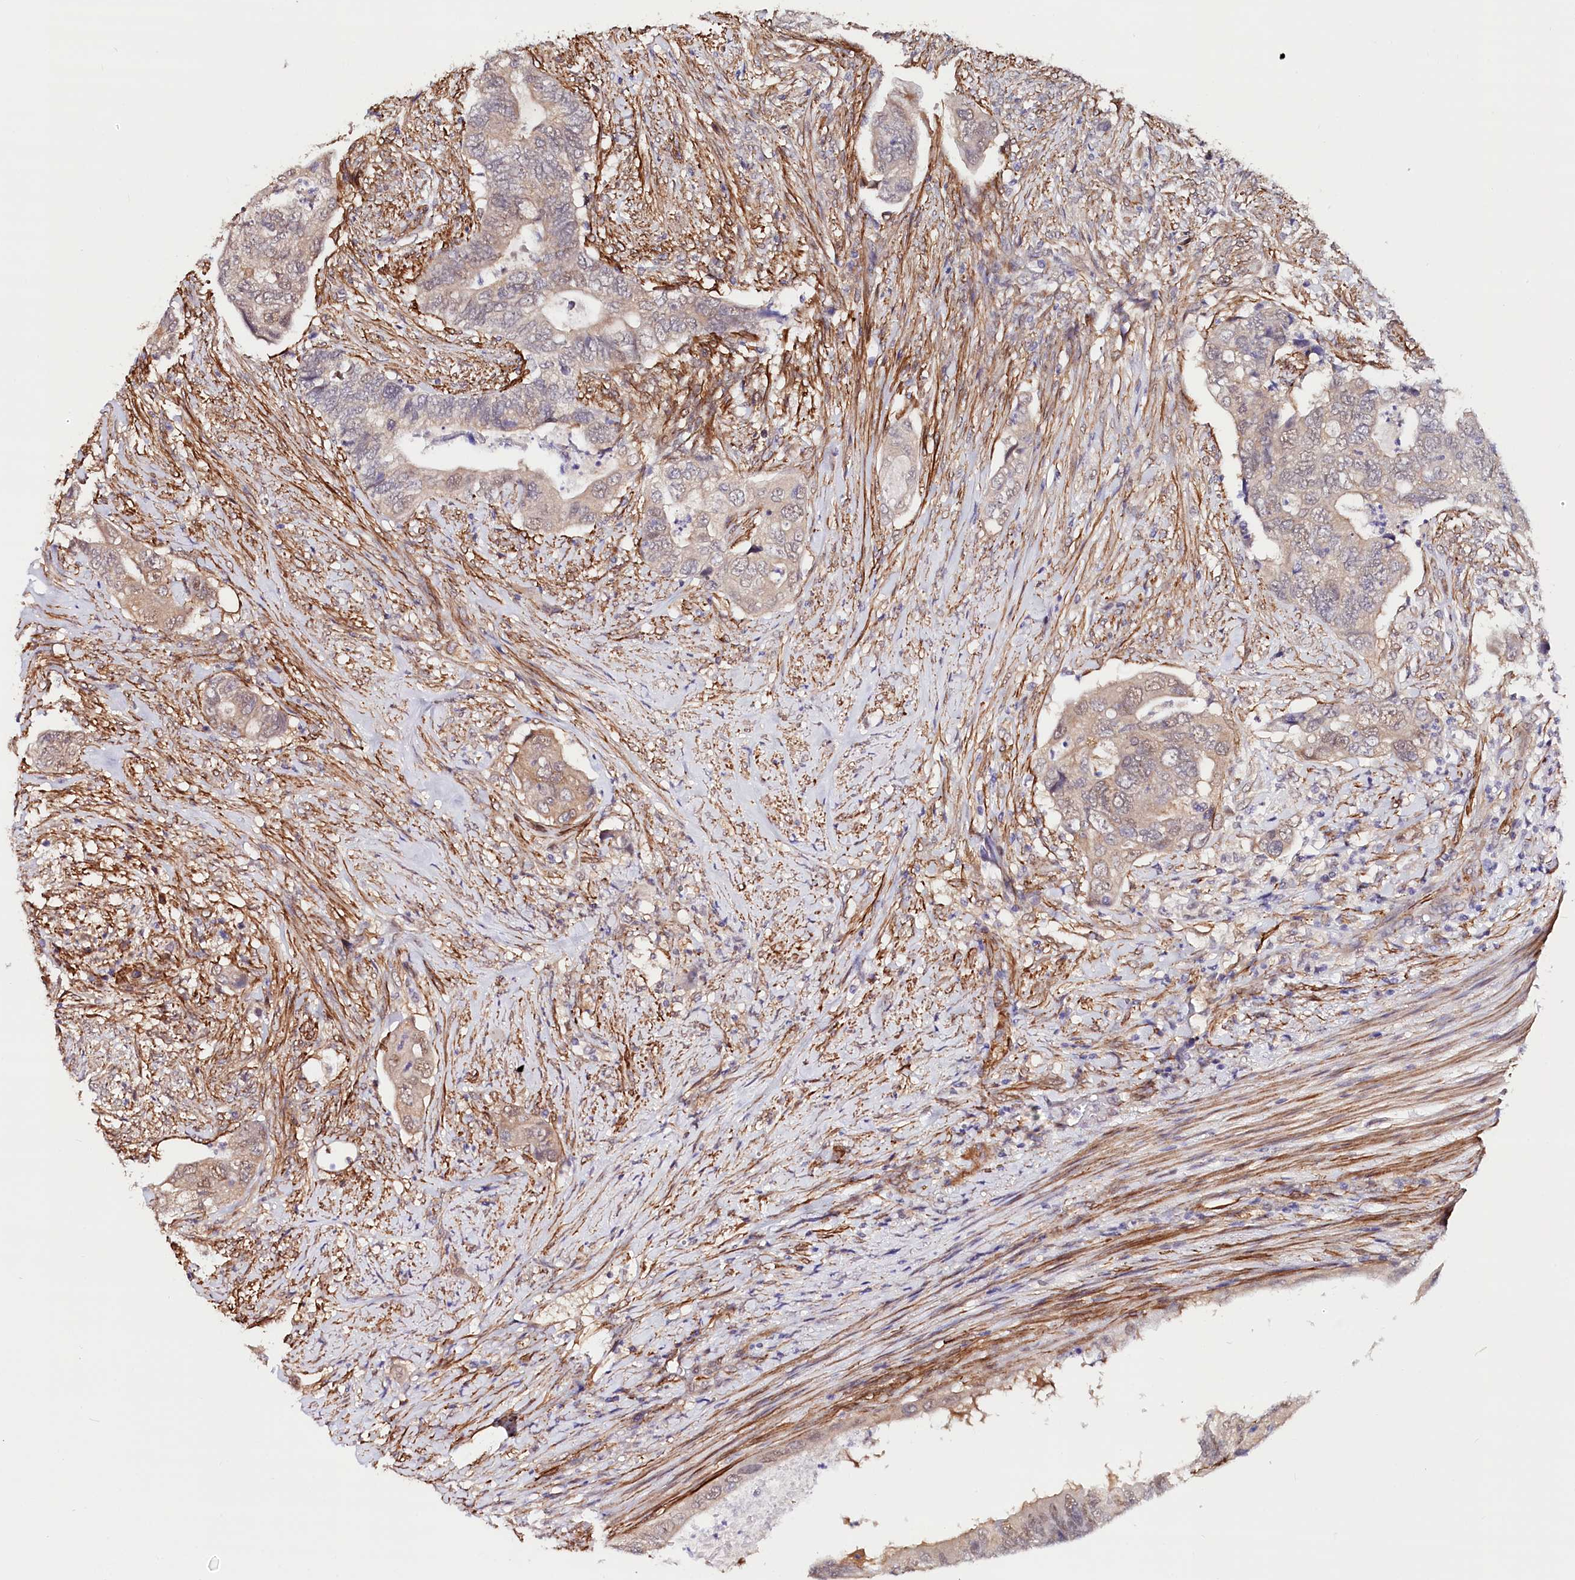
{"staining": {"intensity": "weak", "quantity": "25%-75%", "location": "cytoplasmic/membranous"}, "tissue": "colorectal cancer", "cell_type": "Tumor cells", "image_type": "cancer", "snomed": [{"axis": "morphology", "description": "Adenocarcinoma, NOS"}, {"axis": "topography", "description": "Rectum"}], "caption": "The image demonstrates staining of colorectal cancer (adenocarcinoma), revealing weak cytoplasmic/membranous protein positivity (brown color) within tumor cells.", "gene": "PPP2R5B", "patient": {"sex": "male", "age": 63}}